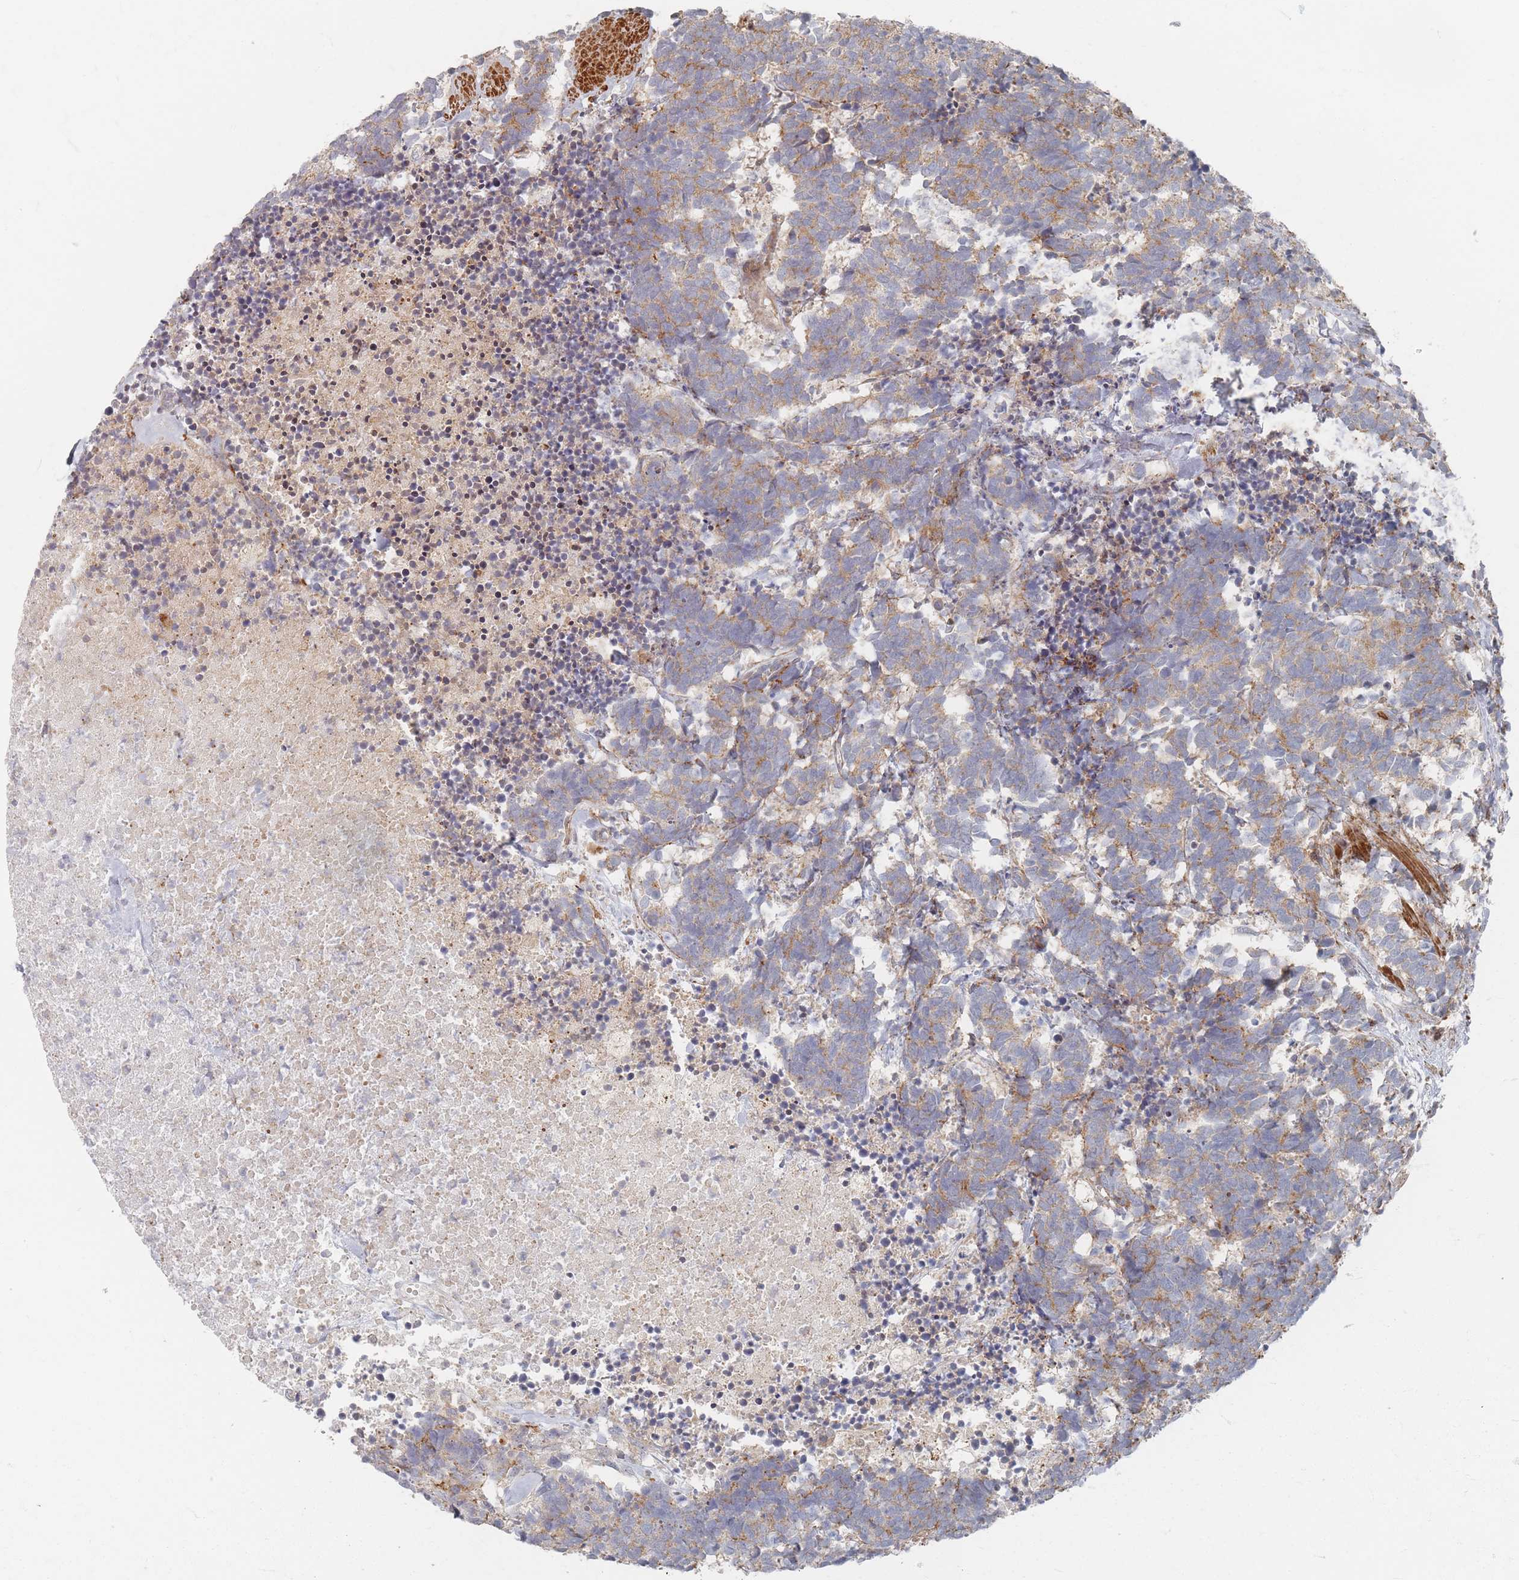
{"staining": {"intensity": "weak", "quantity": ">75%", "location": "cytoplasmic/membranous"}, "tissue": "carcinoid", "cell_type": "Tumor cells", "image_type": "cancer", "snomed": [{"axis": "morphology", "description": "Carcinoma, NOS"}, {"axis": "morphology", "description": "Carcinoid, malignant, NOS"}, {"axis": "topography", "description": "Prostate"}], "caption": "Protein staining of malignant carcinoid tissue shows weak cytoplasmic/membranous positivity in approximately >75% of tumor cells. (DAB (3,3'-diaminobenzidine) = brown stain, brightfield microscopy at high magnification).", "gene": "ZNF852", "patient": {"sex": "male", "age": 57}}